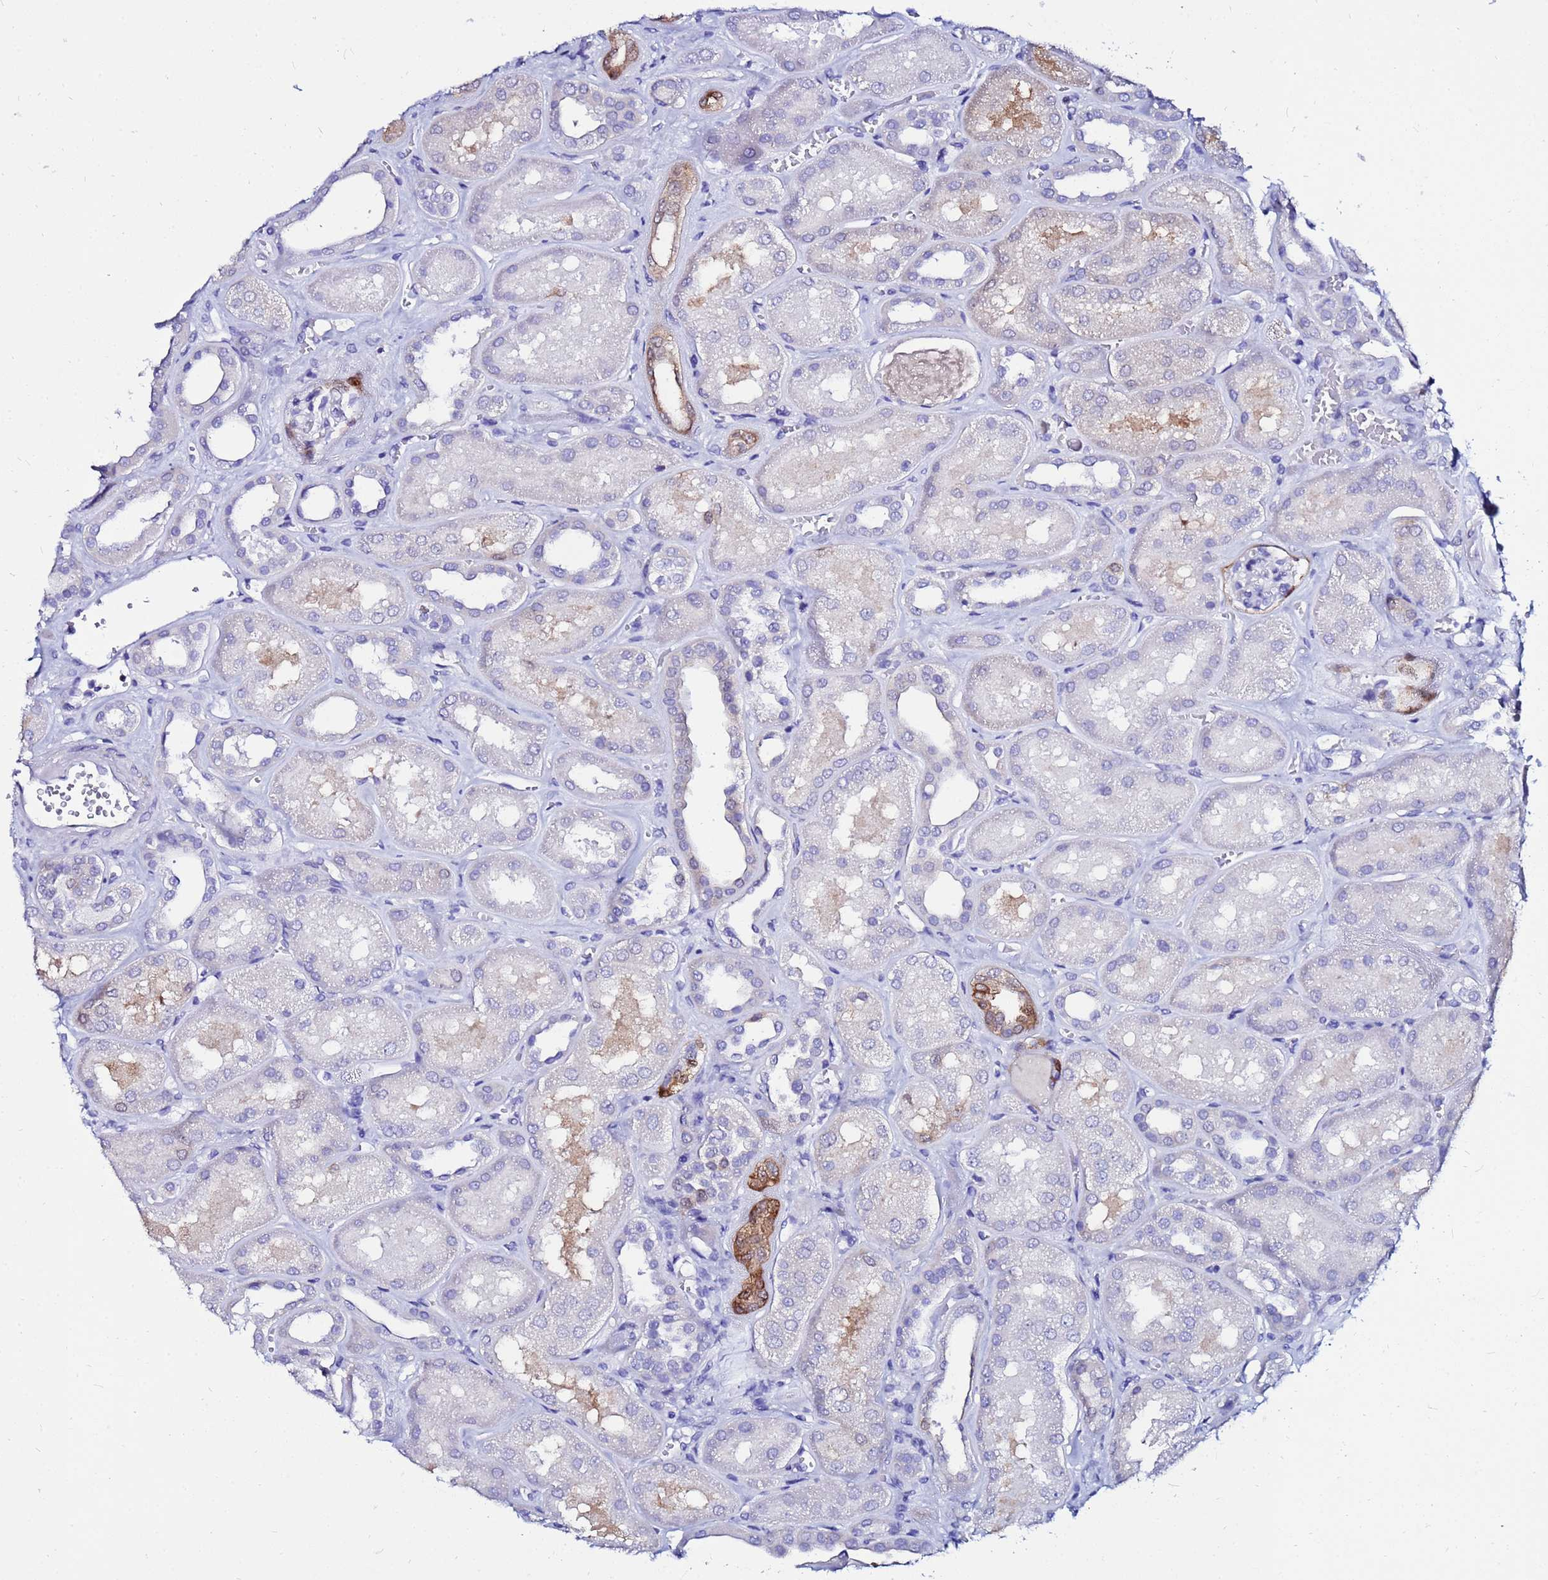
{"staining": {"intensity": "negative", "quantity": "none", "location": "none"}, "tissue": "kidney", "cell_type": "Cells in glomeruli", "image_type": "normal", "snomed": [{"axis": "morphology", "description": "Normal tissue, NOS"}, {"axis": "morphology", "description": "Adenocarcinoma, NOS"}, {"axis": "topography", "description": "Kidney"}], "caption": "A high-resolution photomicrograph shows immunohistochemistry (IHC) staining of unremarkable kidney, which shows no significant positivity in cells in glomeruli.", "gene": "PPP1R14C", "patient": {"sex": "female", "age": 68}}